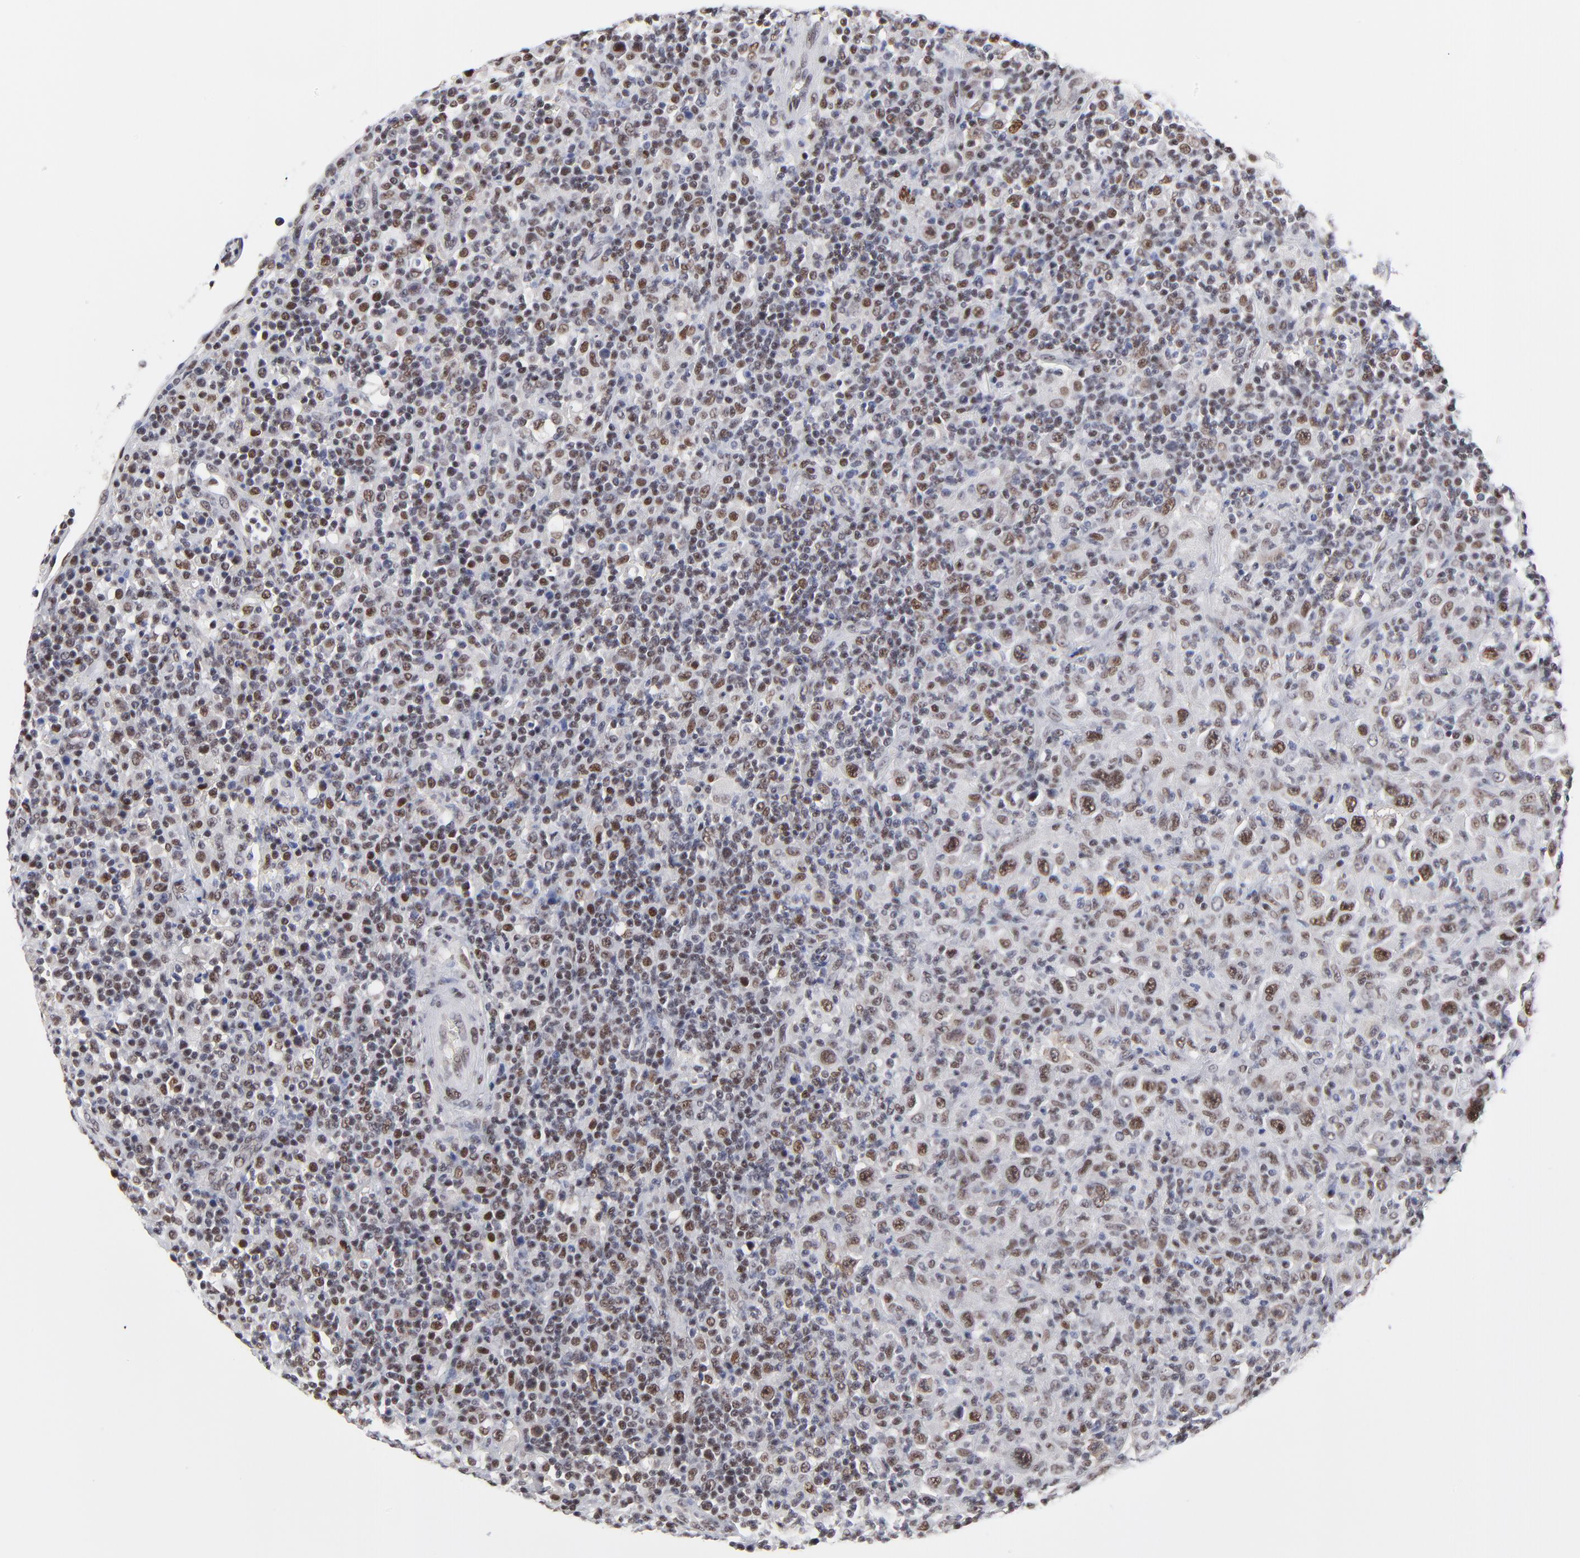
{"staining": {"intensity": "moderate", "quantity": "25%-75%", "location": "nuclear"}, "tissue": "lymphoma", "cell_type": "Tumor cells", "image_type": "cancer", "snomed": [{"axis": "morphology", "description": "Hodgkin's disease, NOS"}, {"axis": "topography", "description": "Lymph node"}], "caption": "Lymphoma was stained to show a protein in brown. There is medium levels of moderate nuclear positivity in approximately 25%-75% of tumor cells.", "gene": "ZMYM3", "patient": {"sex": "male", "age": 65}}